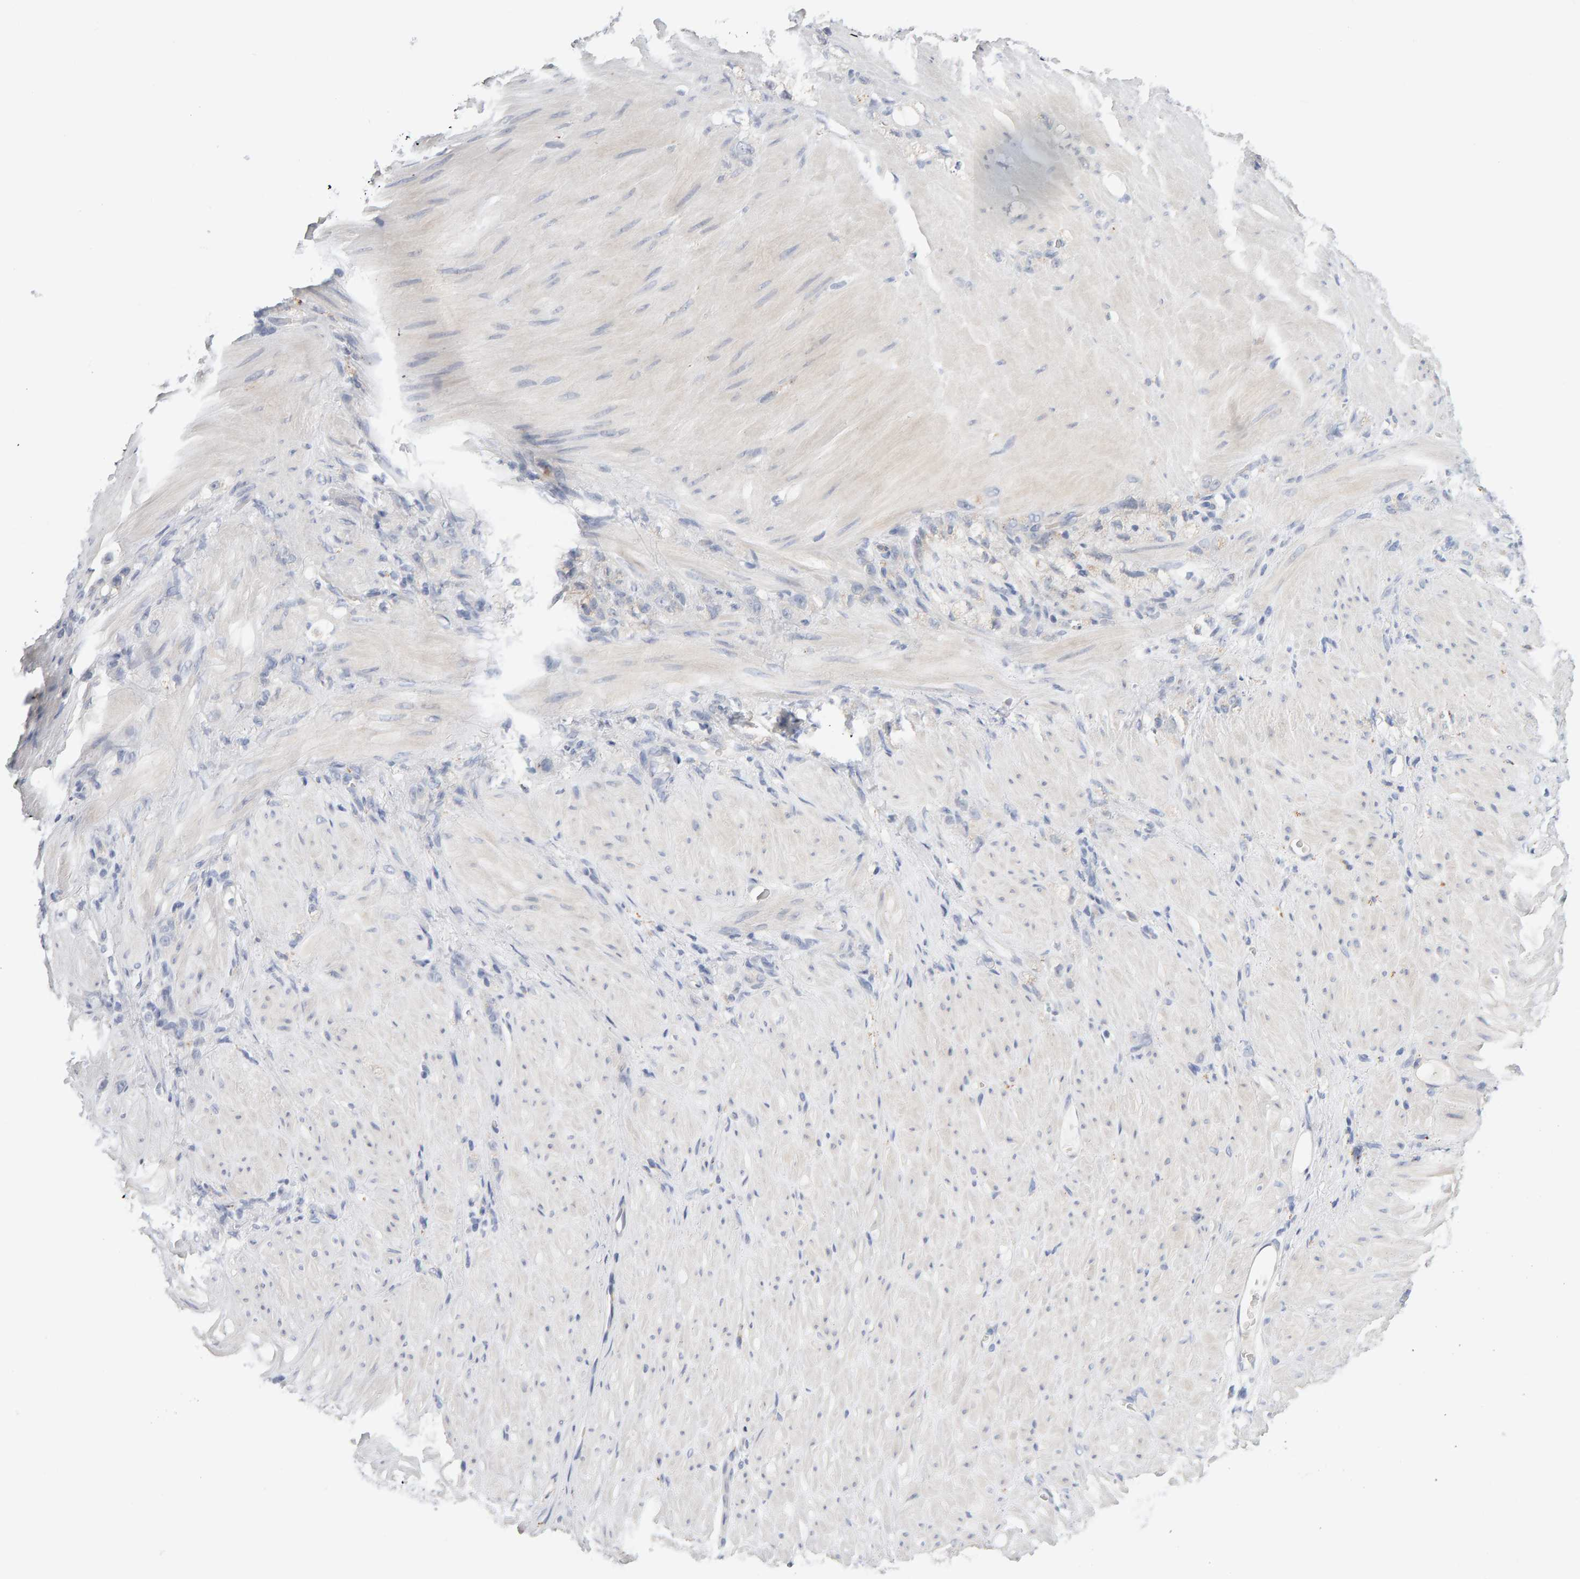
{"staining": {"intensity": "negative", "quantity": "none", "location": "none"}, "tissue": "stomach cancer", "cell_type": "Tumor cells", "image_type": "cancer", "snomed": [{"axis": "morphology", "description": "Normal tissue, NOS"}, {"axis": "morphology", "description": "Adenocarcinoma, NOS"}, {"axis": "topography", "description": "Stomach"}], "caption": "This is an immunohistochemistry image of human stomach adenocarcinoma. There is no positivity in tumor cells.", "gene": "METRNL", "patient": {"sex": "male", "age": 82}}